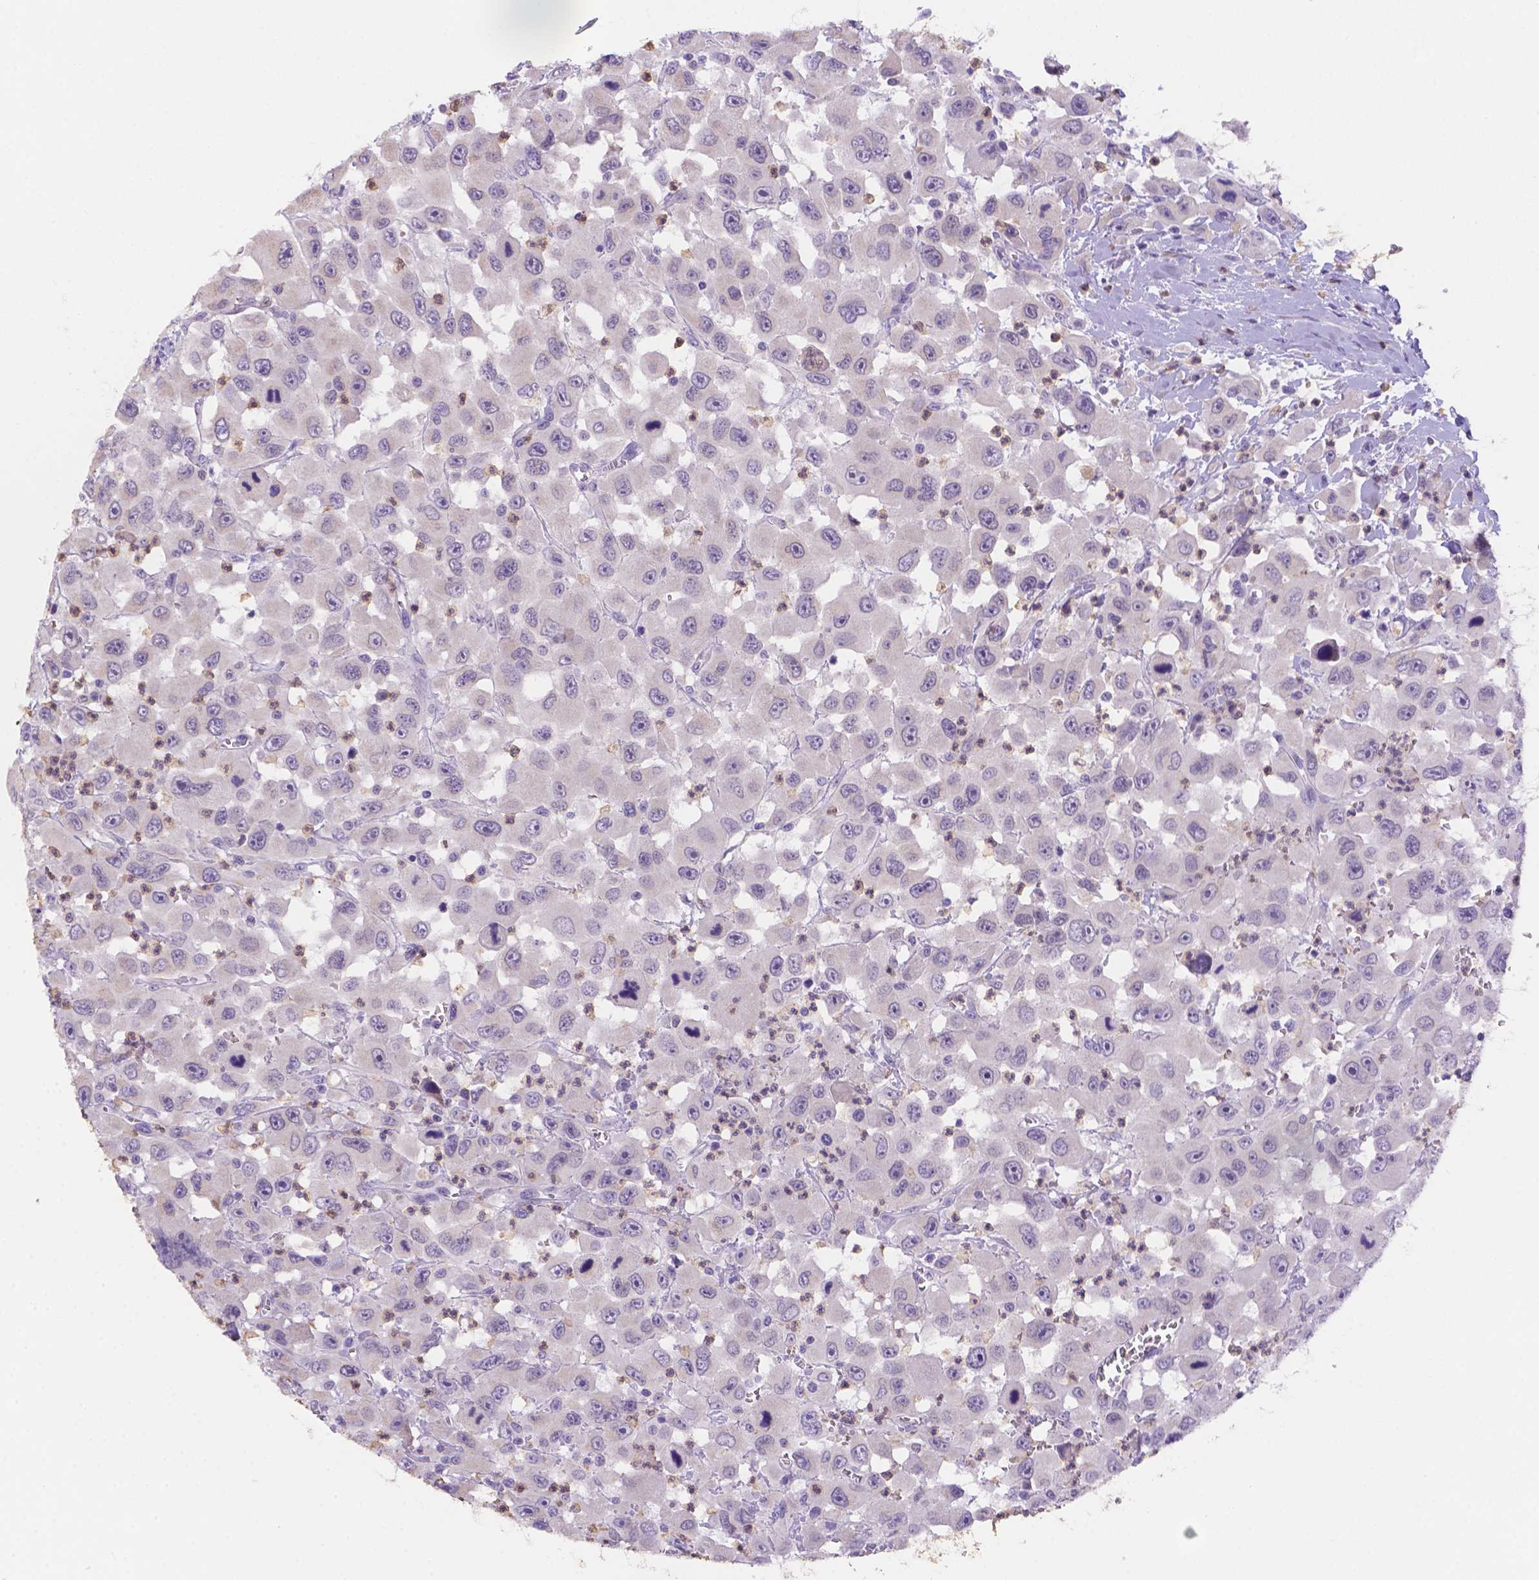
{"staining": {"intensity": "negative", "quantity": "none", "location": "none"}, "tissue": "head and neck cancer", "cell_type": "Tumor cells", "image_type": "cancer", "snomed": [{"axis": "morphology", "description": "Squamous cell carcinoma, NOS"}, {"axis": "morphology", "description": "Squamous cell carcinoma, metastatic, NOS"}, {"axis": "topography", "description": "Oral tissue"}, {"axis": "topography", "description": "Head-Neck"}], "caption": "This is an IHC micrograph of human head and neck cancer (metastatic squamous cell carcinoma). There is no staining in tumor cells.", "gene": "NXPE2", "patient": {"sex": "female", "age": 85}}